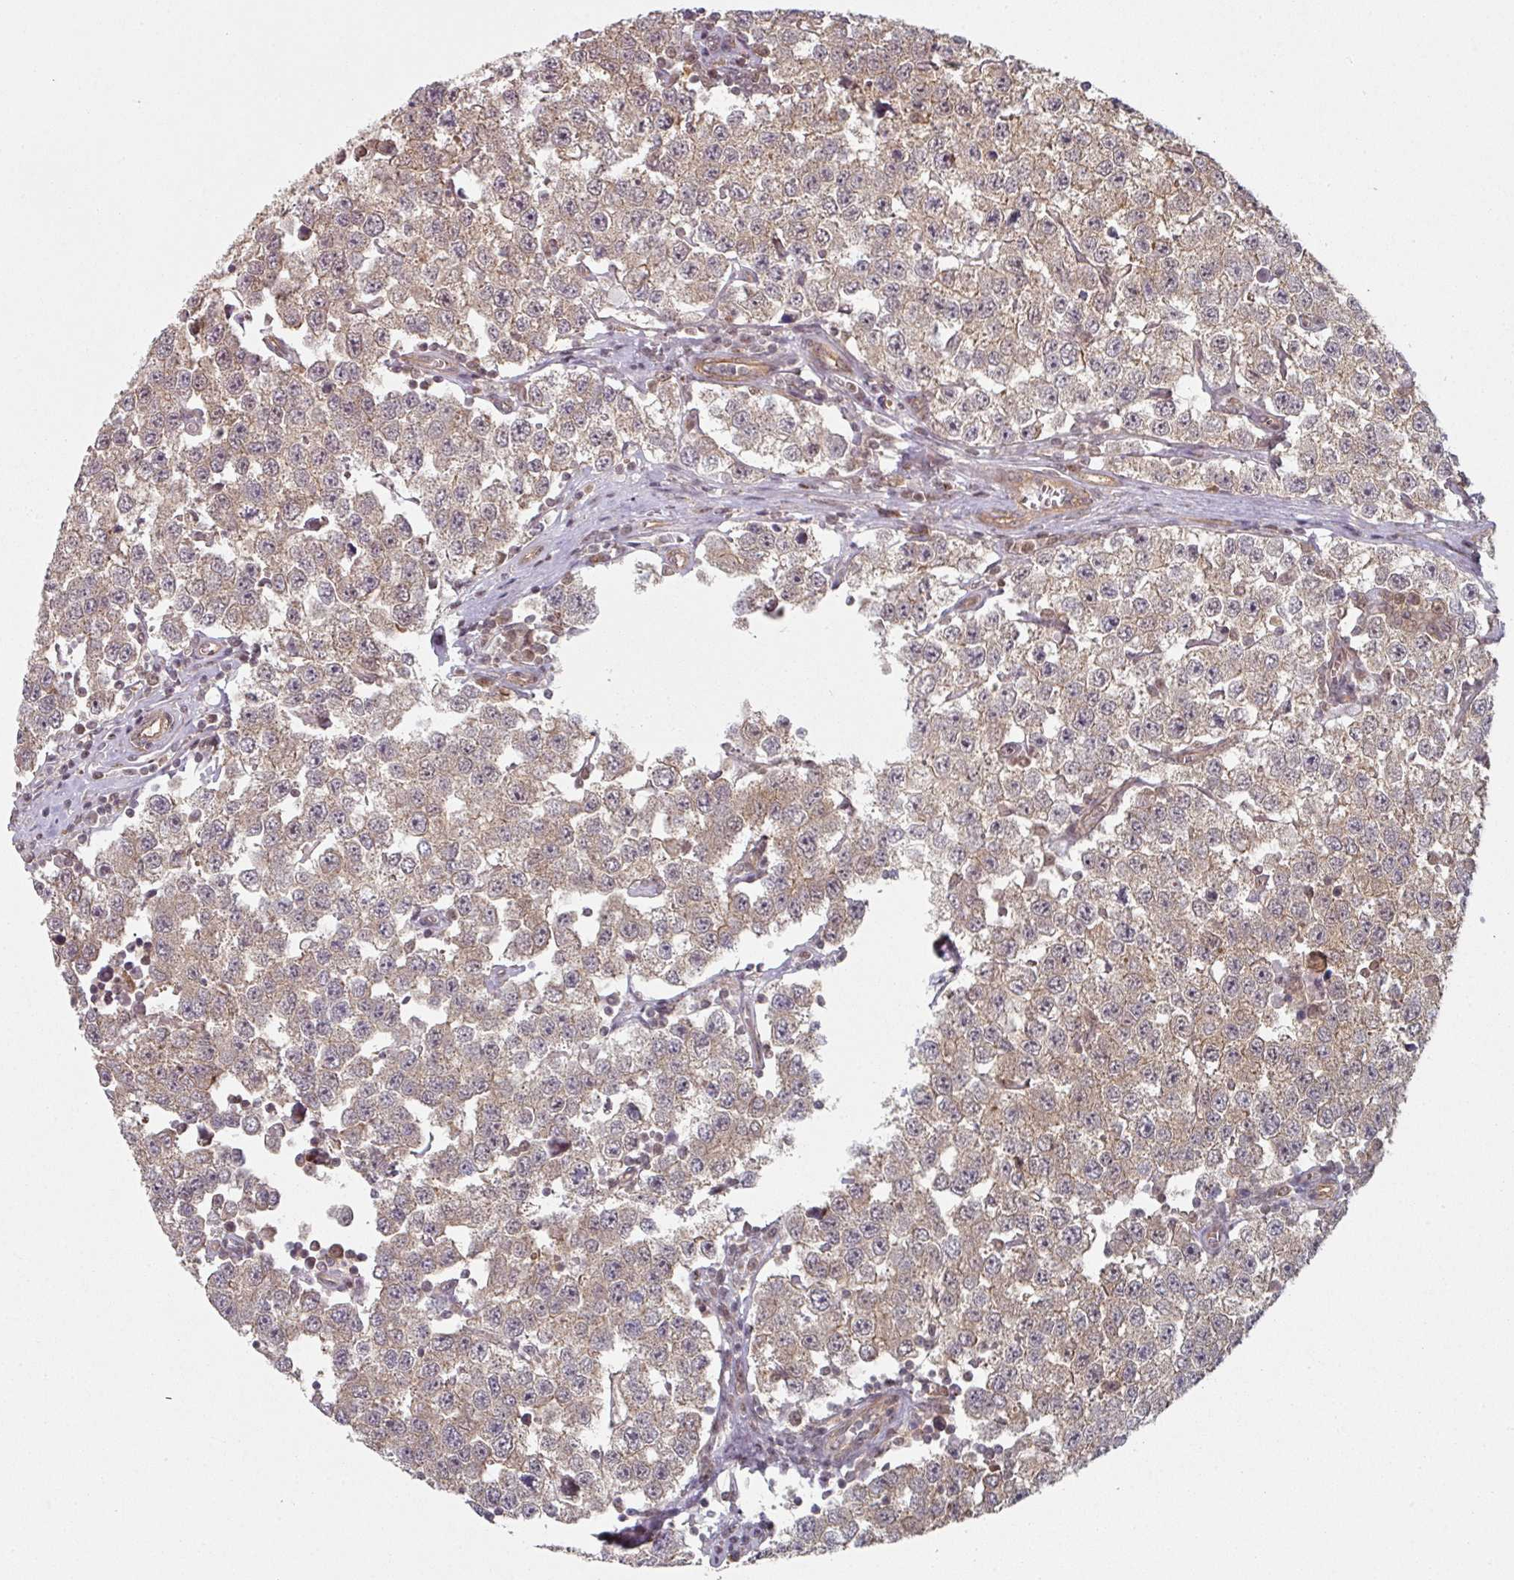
{"staining": {"intensity": "weak", "quantity": "25%-75%", "location": "cytoplasmic/membranous"}, "tissue": "testis cancer", "cell_type": "Tumor cells", "image_type": "cancer", "snomed": [{"axis": "morphology", "description": "Seminoma, NOS"}, {"axis": "topography", "description": "Testis"}], "caption": "The immunohistochemical stain highlights weak cytoplasmic/membranous positivity in tumor cells of testis cancer (seminoma) tissue.", "gene": "PSME3IP1", "patient": {"sex": "male", "age": 34}}